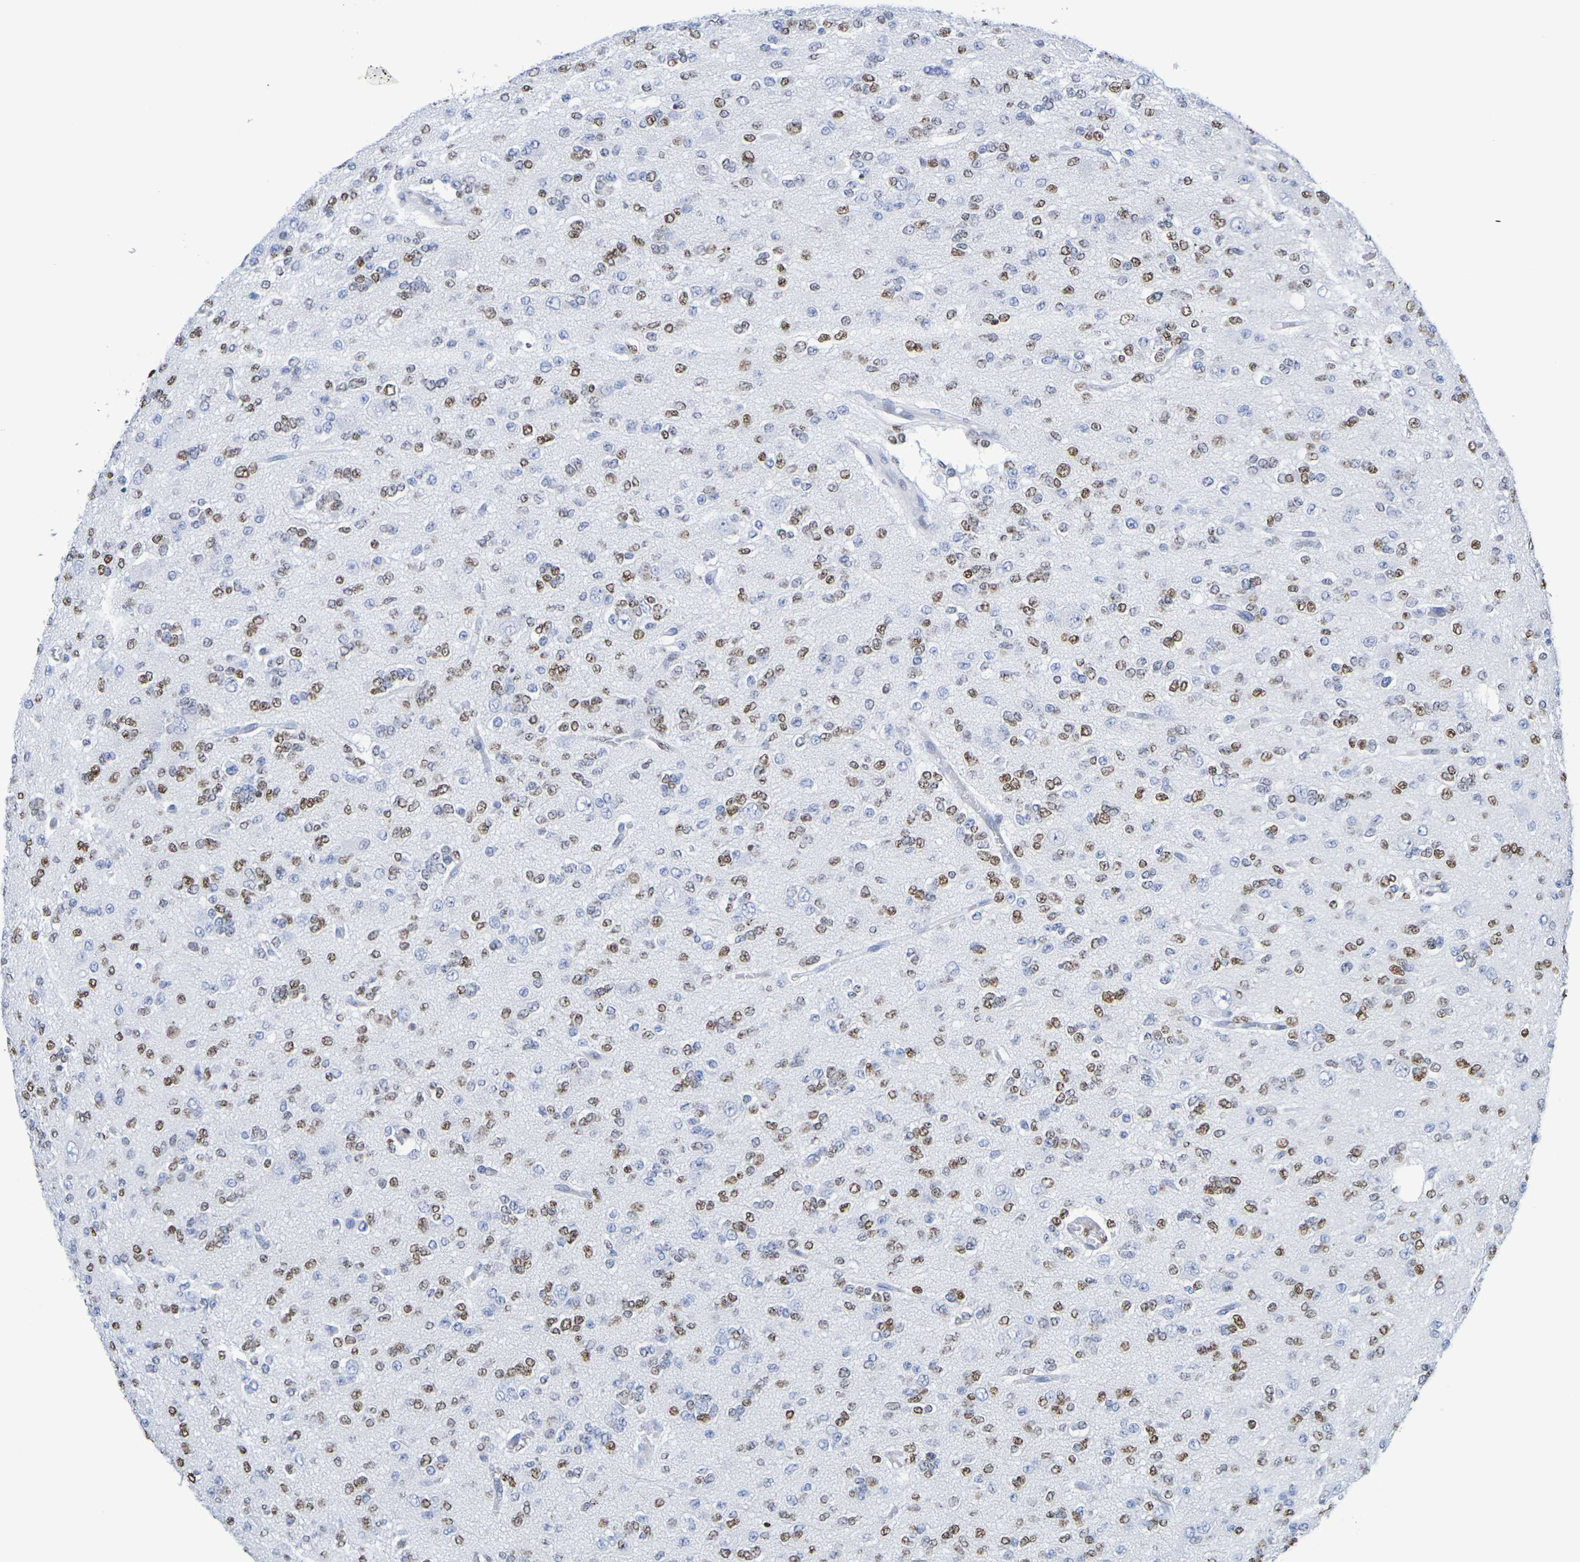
{"staining": {"intensity": "moderate", "quantity": "25%-75%", "location": "nuclear"}, "tissue": "glioma", "cell_type": "Tumor cells", "image_type": "cancer", "snomed": [{"axis": "morphology", "description": "Glioma, malignant, Low grade"}, {"axis": "topography", "description": "Brain"}], "caption": "Brown immunohistochemical staining in glioma demonstrates moderate nuclear expression in about 25%-75% of tumor cells.", "gene": "H1-5", "patient": {"sex": "male", "age": 38}}